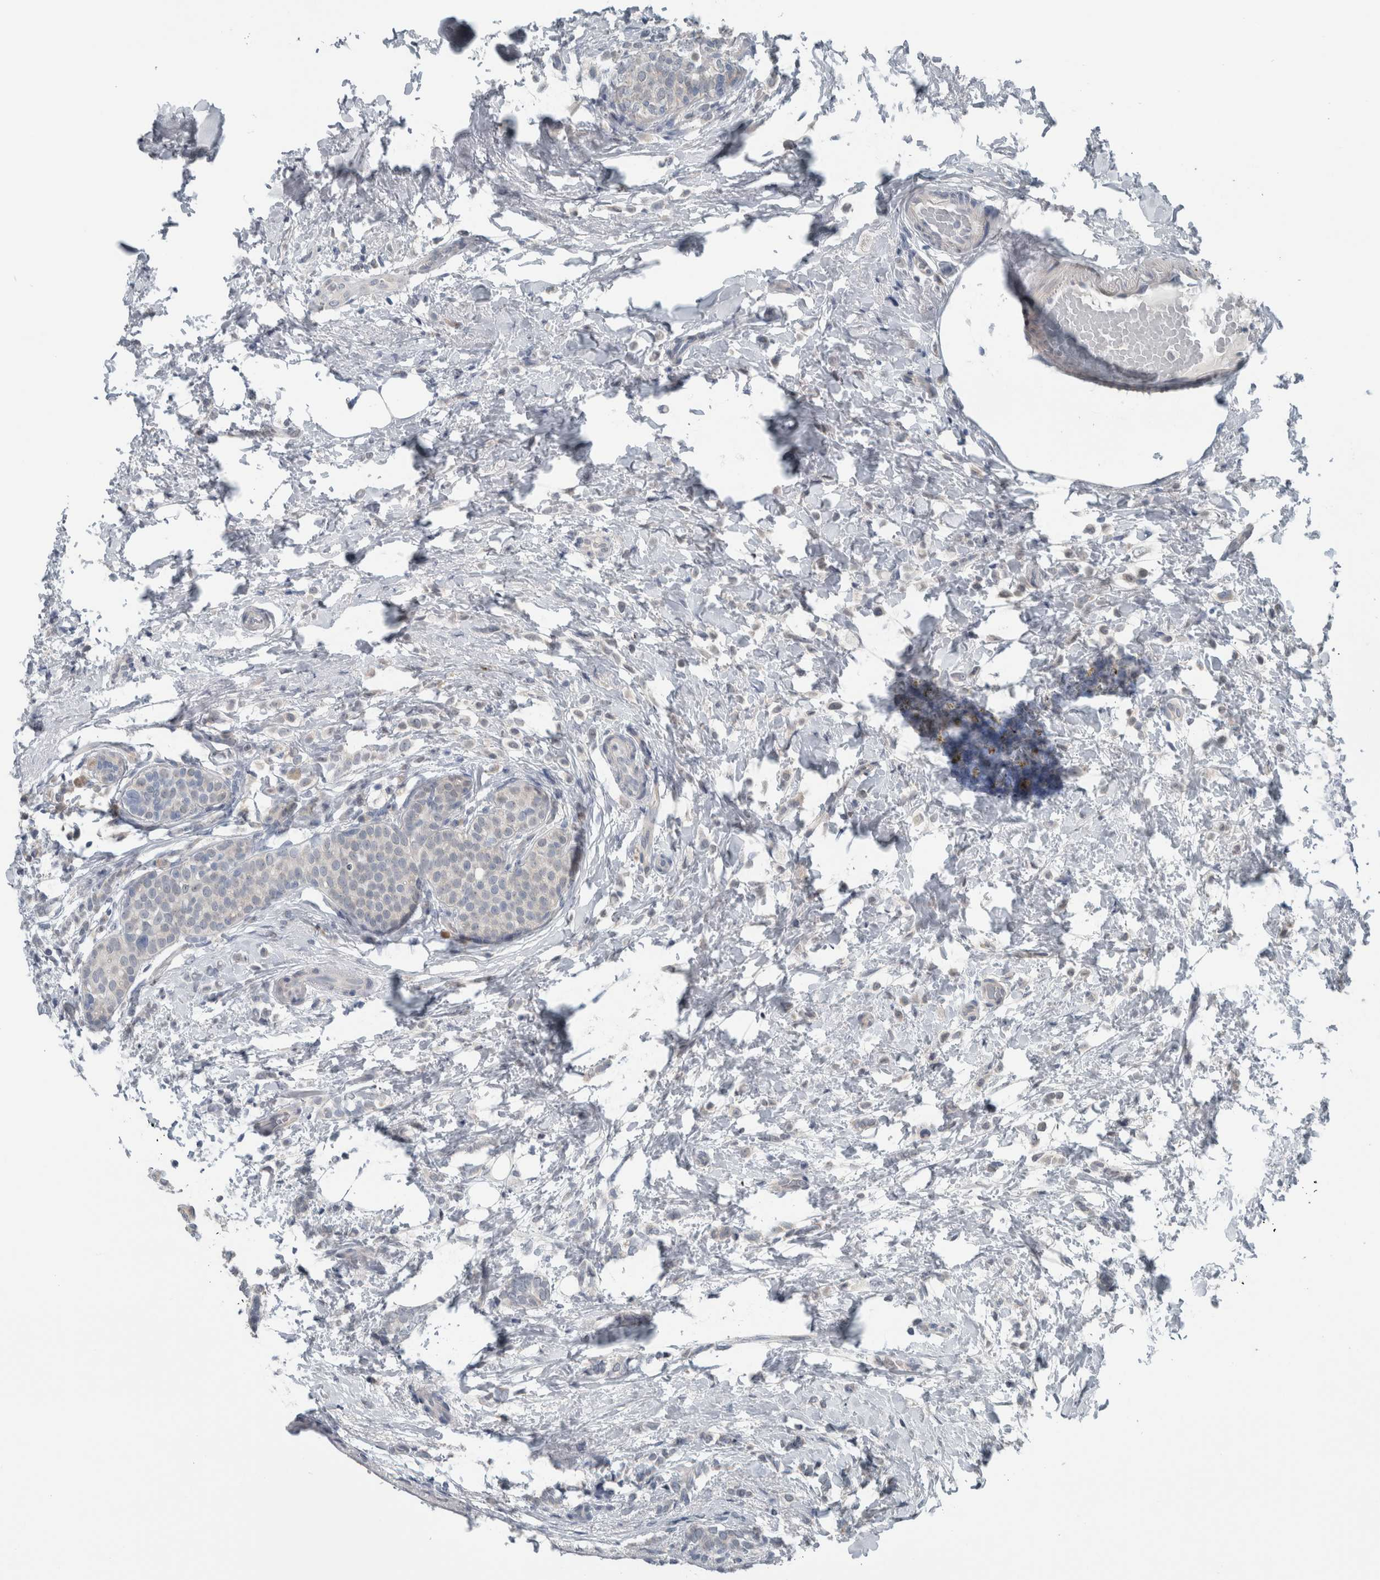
{"staining": {"intensity": "negative", "quantity": "none", "location": "none"}, "tissue": "breast cancer", "cell_type": "Tumor cells", "image_type": "cancer", "snomed": [{"axis": "morphology", "description": "Lobular carcinoma"}, {"axis": "topography", "description": "Breast"}], "caption": "IHC photomicrograph of neoplastic tissue: breast cancer (lobular carcinoma) stained with DAB shows no significant protein staining in tumor cells.", "gene": "GBA2", "patient": {"sex": "female", "age": 50}}